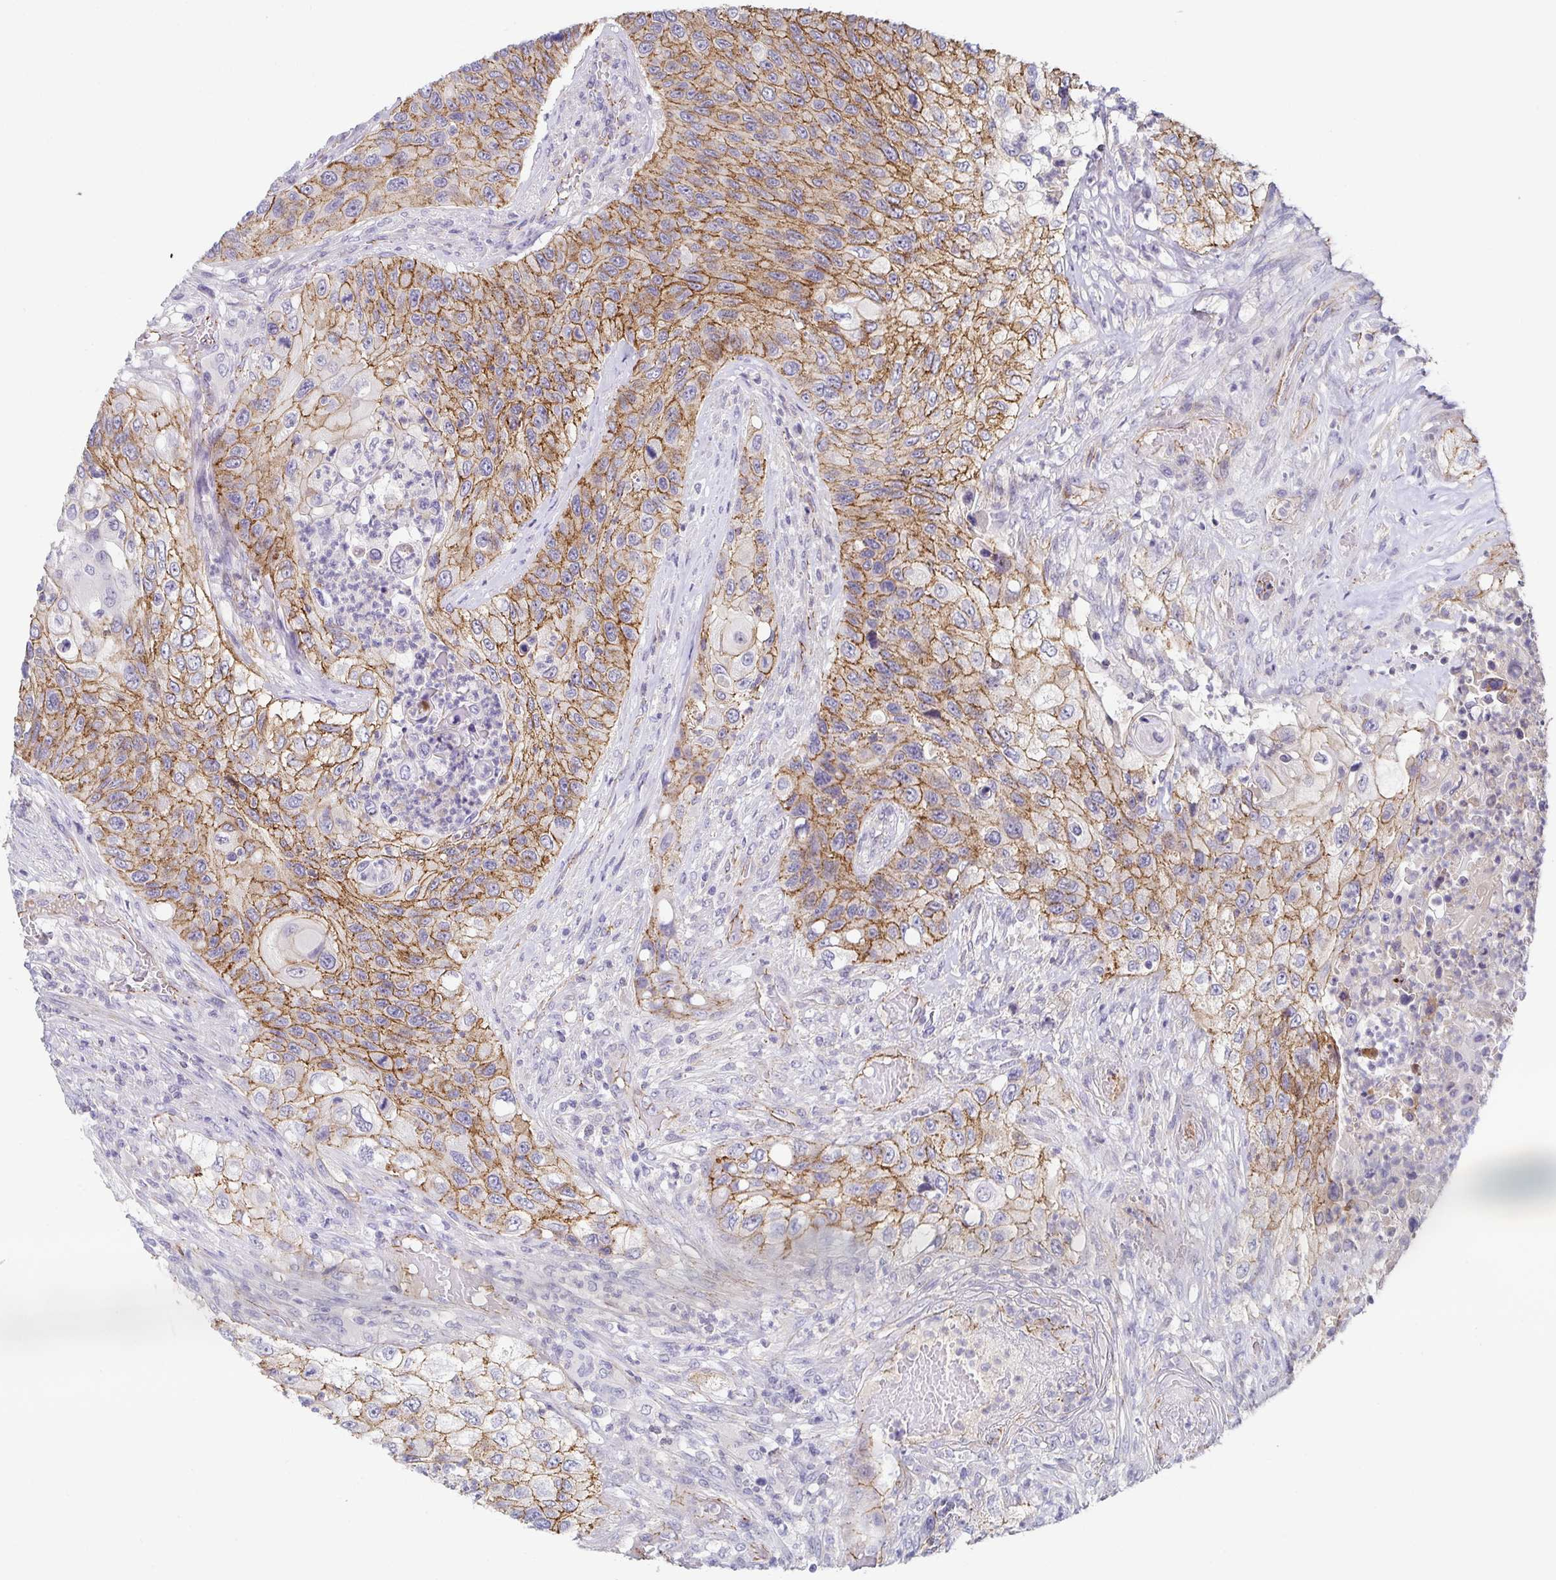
{"staining": {"intensity": "moderate", "quantity": ">75%", "location": "cytoplasmic/membranous"}, "tissue": "urothelial cancer", "cell_type": "Tumor cells", "image_type": "cancer", "snomed": [{"axis": "morphology", "description": "Urothelial carcinoma, High grade"}, {"axis": "topography", "description": "Urinary bladder"}], "caption": "A high-resolution photomicrograph shows immunohistochemistry (IHC) staining of high-grade urothelial carcinoma, which exhibits moderate cytoplasmic/membranous expression in approximately >75% of tumor cells.", "gene": "PIWIL3", "patient": {"sex": "female", "age": 60}}